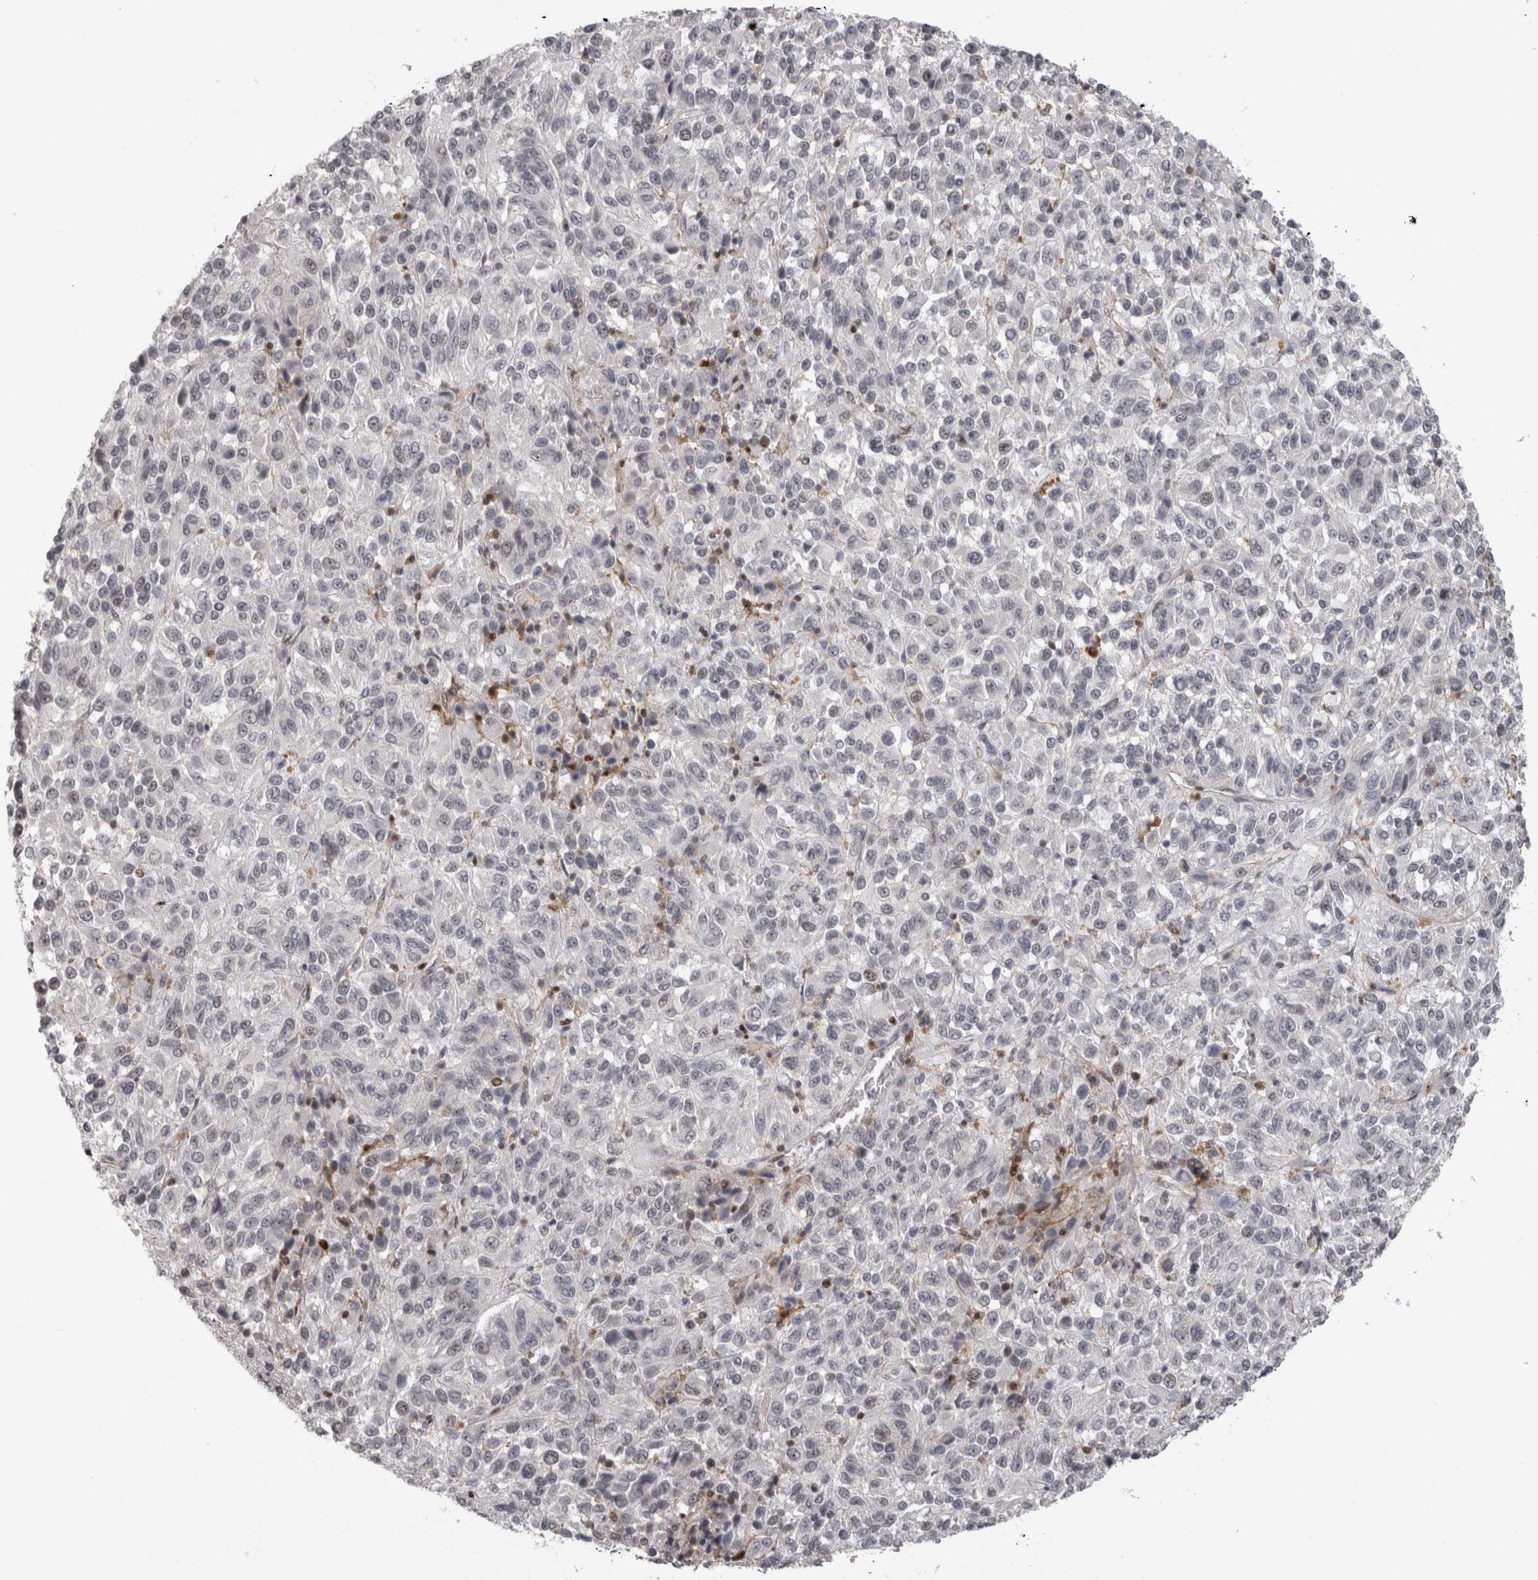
{"staining": {"intensity": "negative", "quantity": "none", "location": "none"}, "tissue": "melanoma", "cell_type": "Tumor cells", "image_type": "cancer", "snomed": [{"axis": "morphology", "description": "Malignant melanoma, Metastatic site"}, {"axis": "topography", "description": "Lung"}], "caption": "A micrograph of human melanoma is negative for staining in tumor cells.", "gene": "SRARP", "patient": {"sex": "male", "age": 64}}